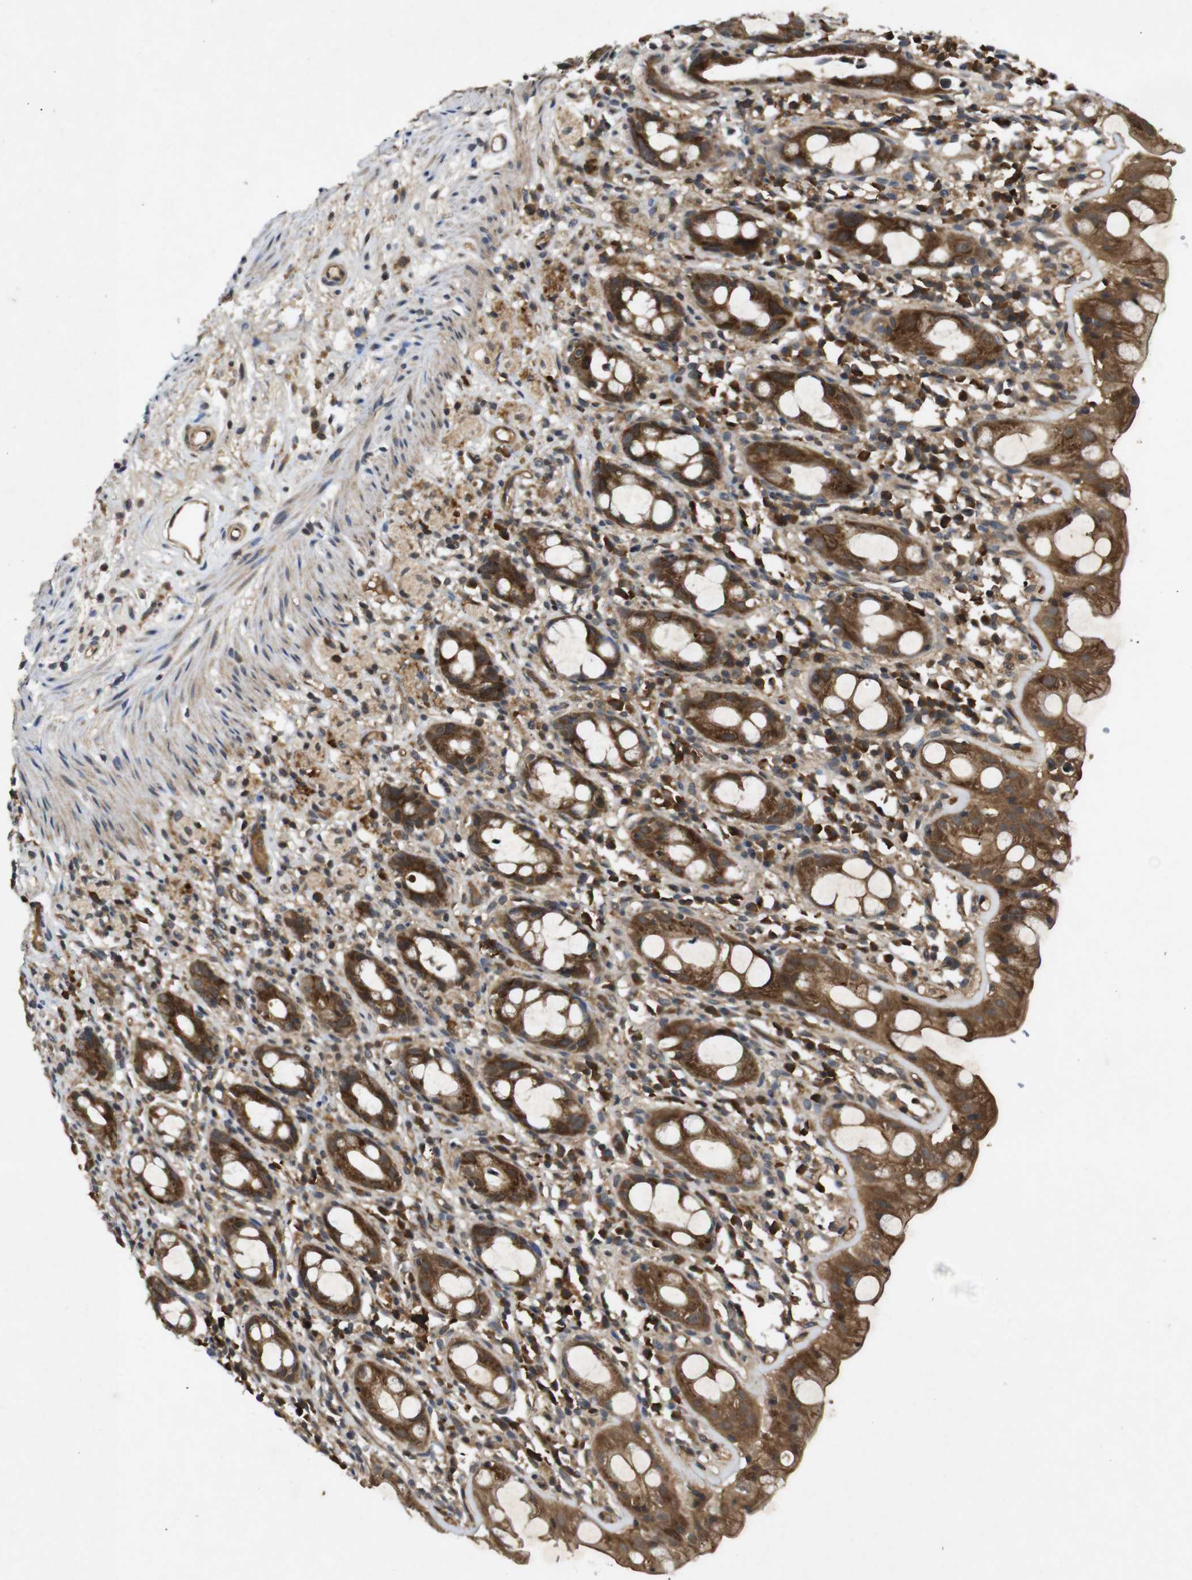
{"staining": {"intensity": "strong", "quantity": ">75%", "location": "cytoplasmic/membranous"}, "tissue": "rectum", "cell_type": "Glandular cells", "image_type": "normal", "snomed": [{"axis": "morphology", "description": "Normal tissue, NOS"}, {"axis": "topography", "description": "Rectum"}], "caption": "Rectum stained for a protein reveals strong cytoplasmic/membranous positivity in glandular cells. The staining is performed using DAB (3,3'-diaminobenzidine) brown chromogen to label protein expression. The nuclei are counter-stained blue using hematoxylin.", "gene": "RIPK1", "patient": {"sex": "male", "age": 44}}